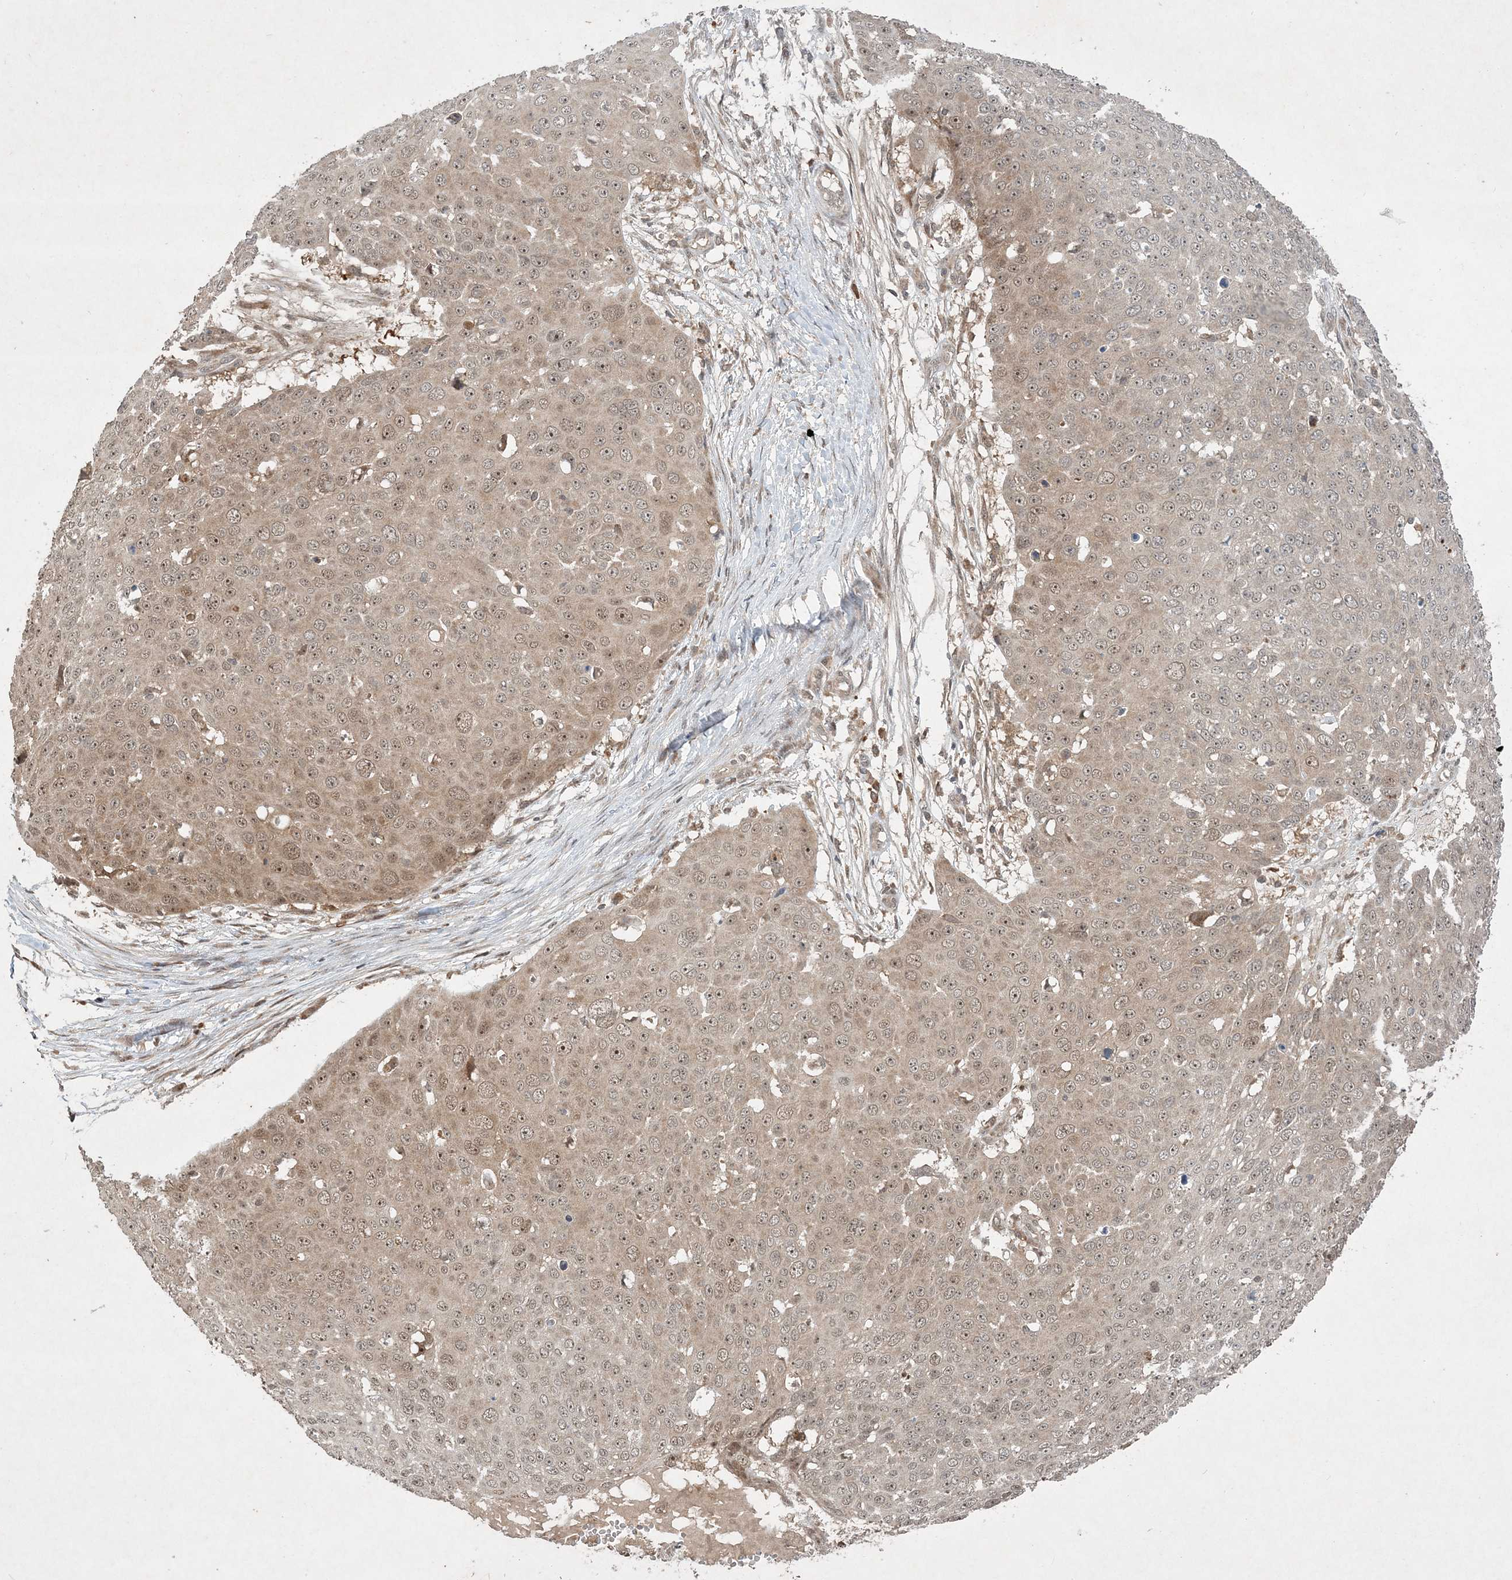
{"staining": {"intensity": "weak", "quantity": "25%-75%", "location": "cytoplasmic/membranous,nuclear"}, "tissue": "skin cancer", "cell_type": "Tumor cells", "image_type": "cancer", "snomed": [{"axis": "morphology", "description": "Squamous cell carcinoma, NOS"}, {"axis": "topography", "description": "Skin"}], "caption": "The image displays a brown stain indicating the presence of a protein in the cytoplasmic/membranous and nuclear of tumor cells in squamous cell carcinoma (skin). The protein is stained brown, and the nuclei are stained in blue (DAB IHC with brightfield microscopy, high magnification).", "gene": "UBR3", "patient": {"sex": "male", "age": 71}}